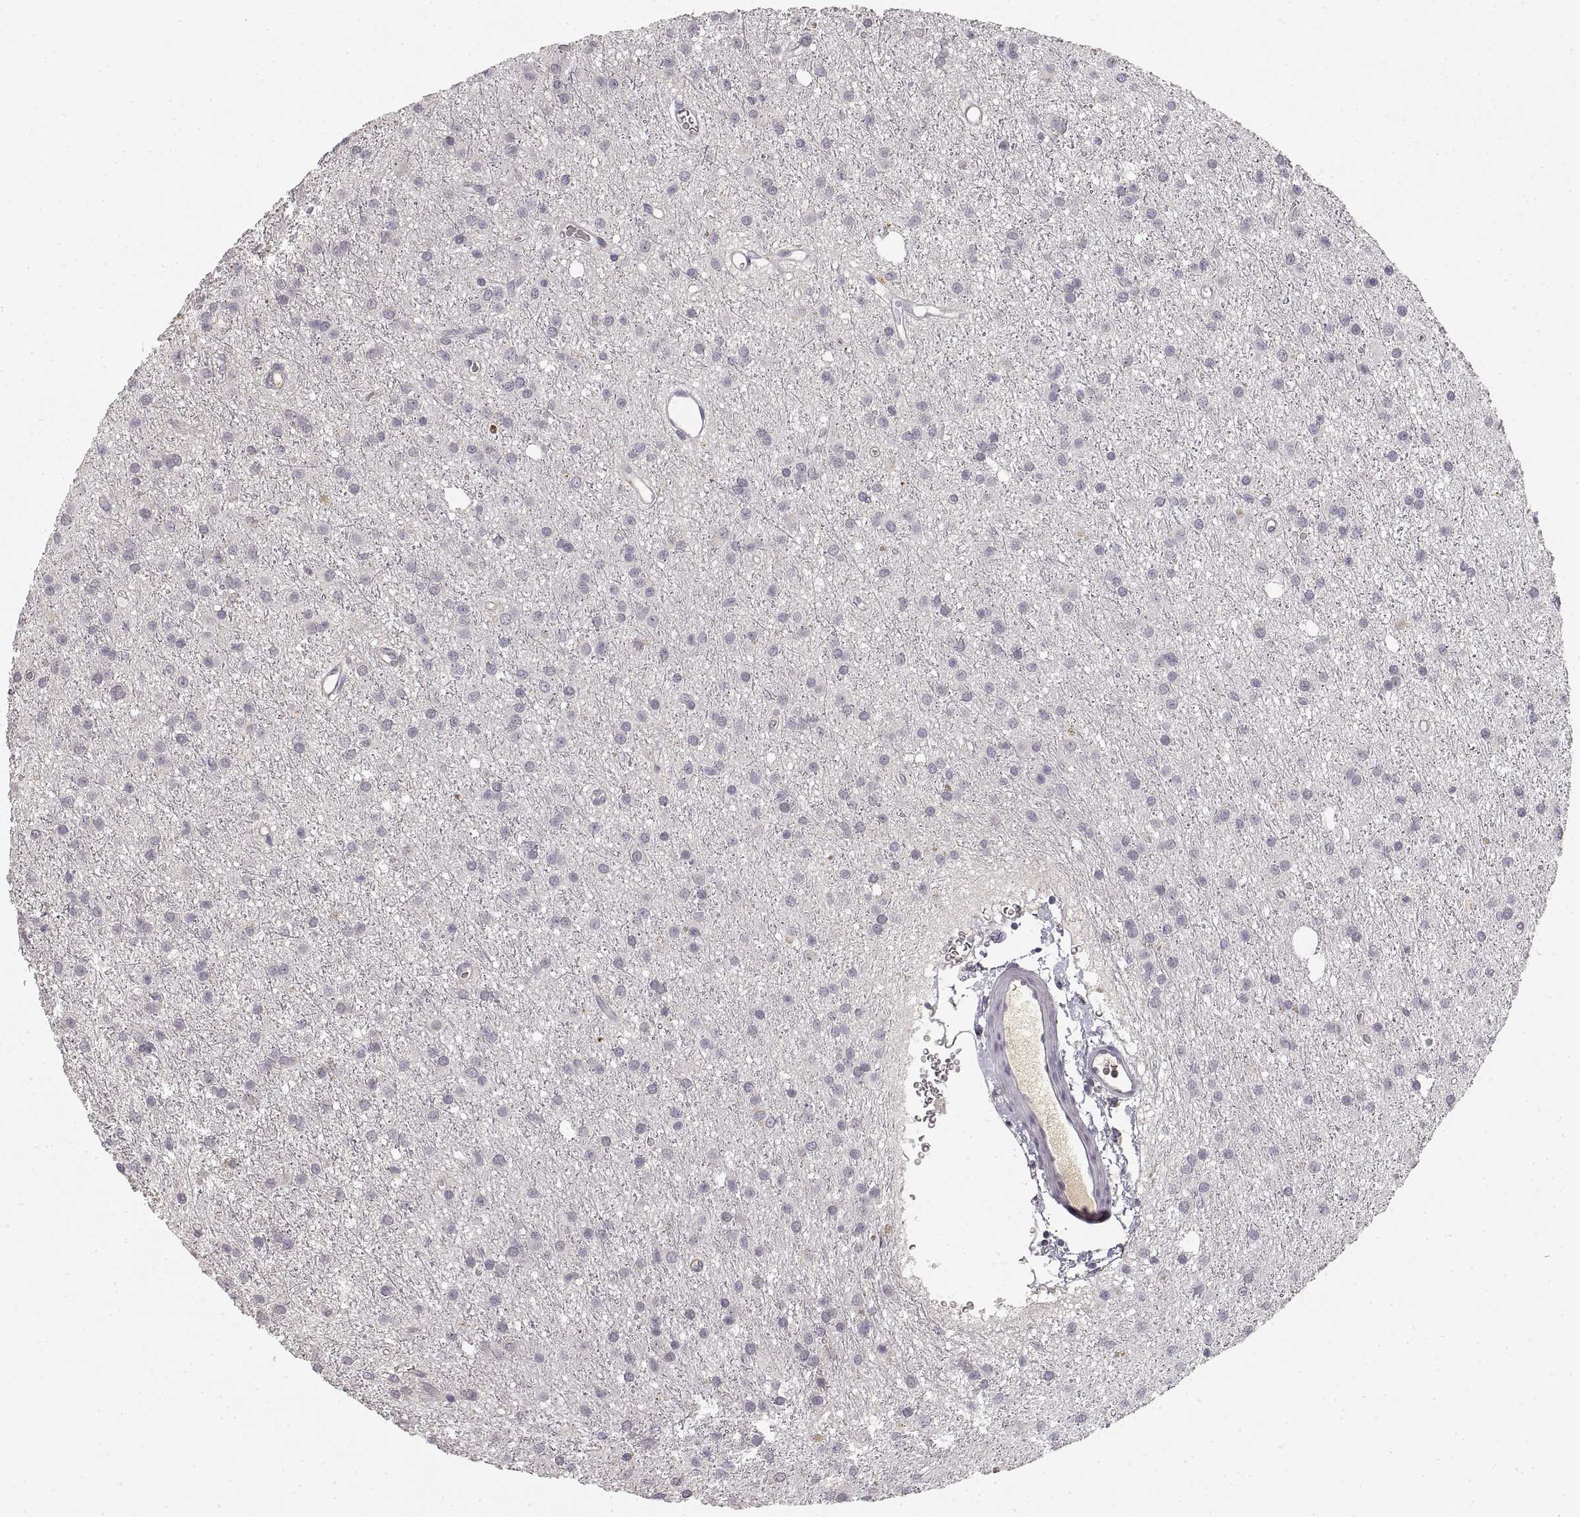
{"staining": {"intensity": "negative", "quantity": "none", "location": "none"}, "tissue": "glioma", "cell_type": "Tumor cells", "image_type": "cancer", "snomed": [{"axis": "morphology", "description": "Glioma, malignant, Low grade"}, {"axis": "topography", "description": "Brain"}], "caption": "Immunohistochemical staining of human malignant glioma (low-grade) displays no significant staining in tumor cells.", "gene": "RUNDC3A", "patient": {"sex": "male", "age": 27}}